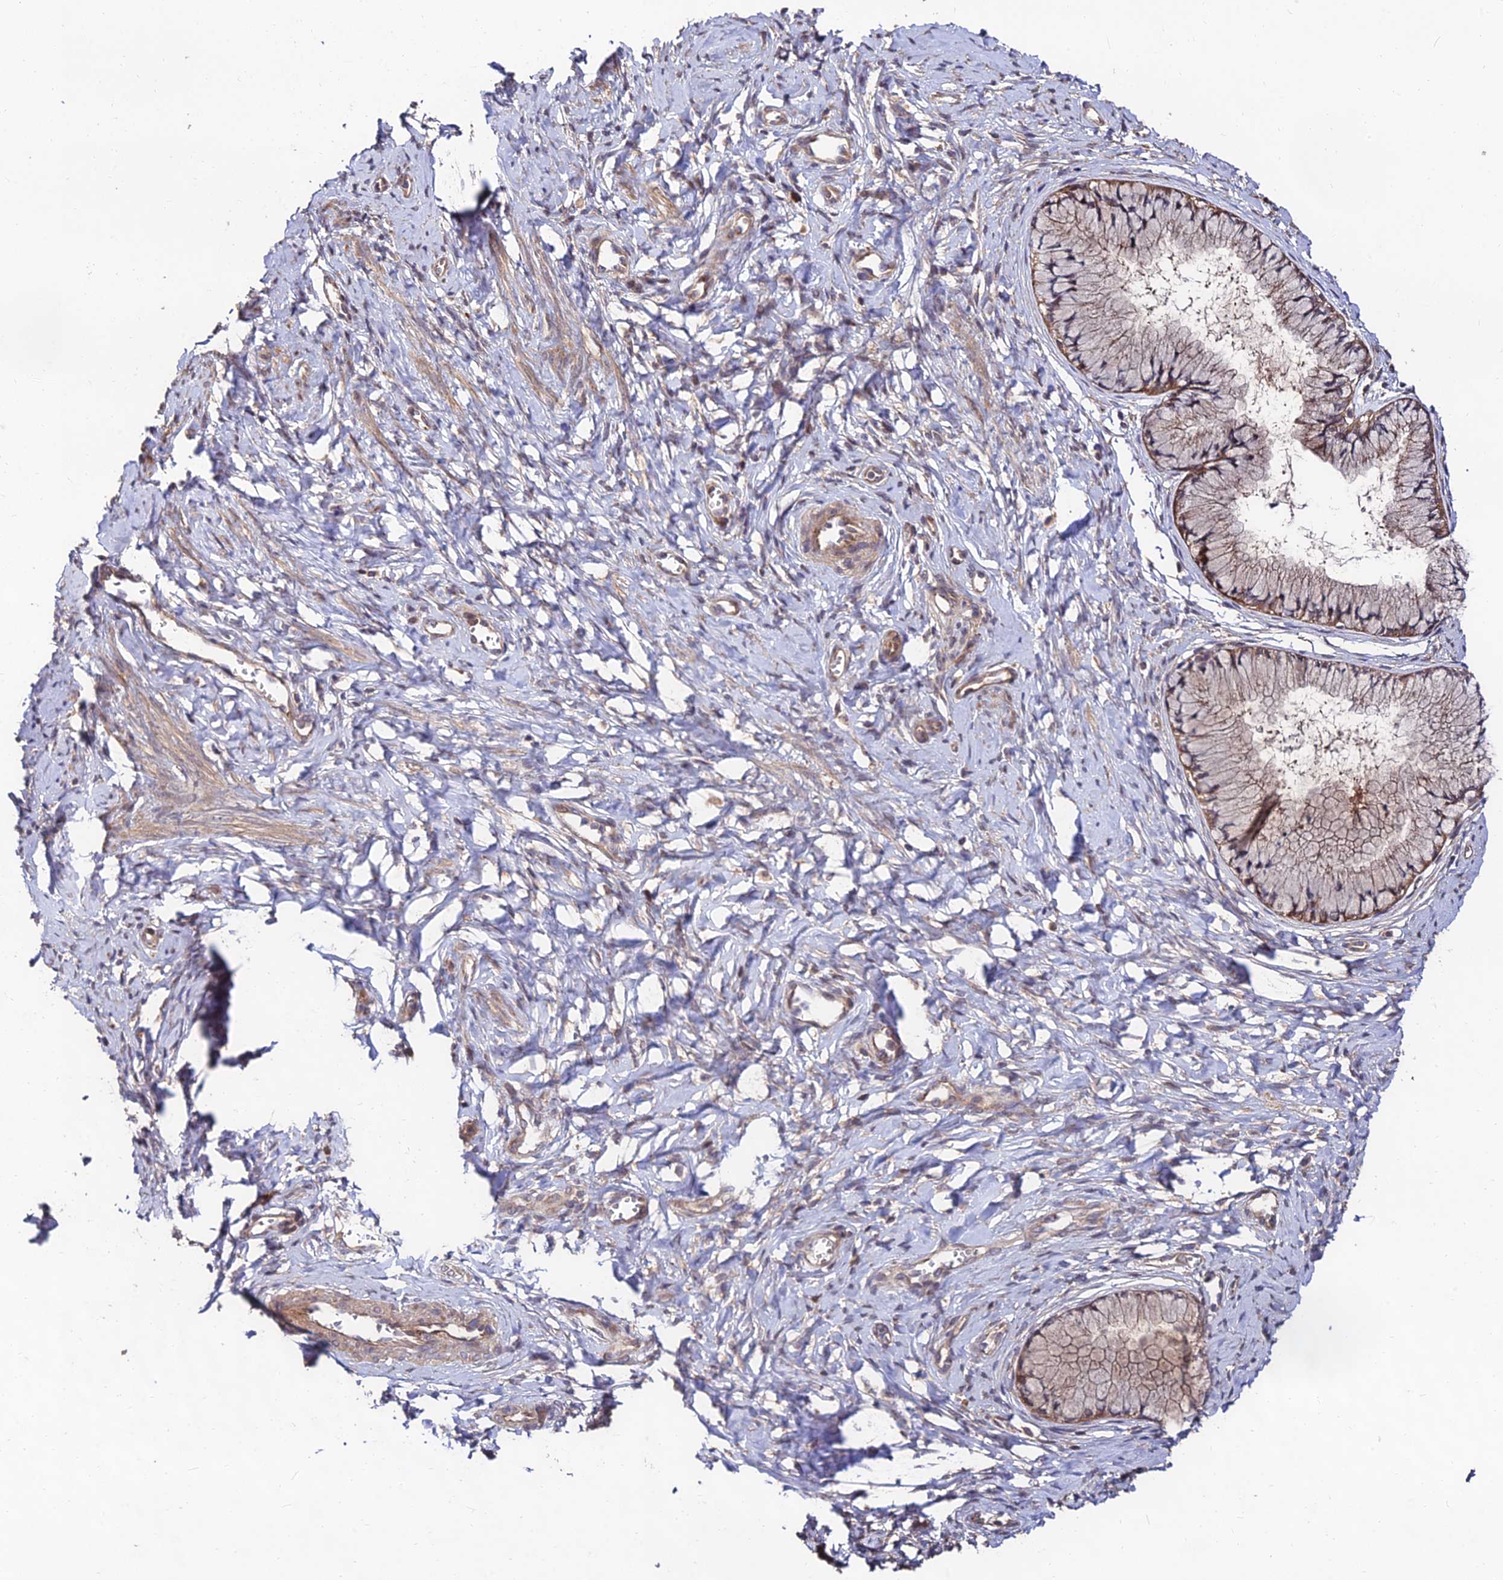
{"staining": {"intensity": "moderate", "quantity": "25%-75%", "location": "cytoplasmic/membranous"}, "tissue": "cervix", "cell_type": "Glandular cells", "image_type": "normal", "snomed": [{"axis": "morphology", "description": "Normal tissue, NOS"}, {"axis": "topography", "description": "Cervix"}], "caption": "IHC photomicrograph of unremarkable cervix stained for a protein (brown), which displays medium levels of moderate cytoplasmic/membranous positivity in about 25%-75% of glandular cells.", "gene": "MKKS", "patient": {"sex": "female", "age": 42}}